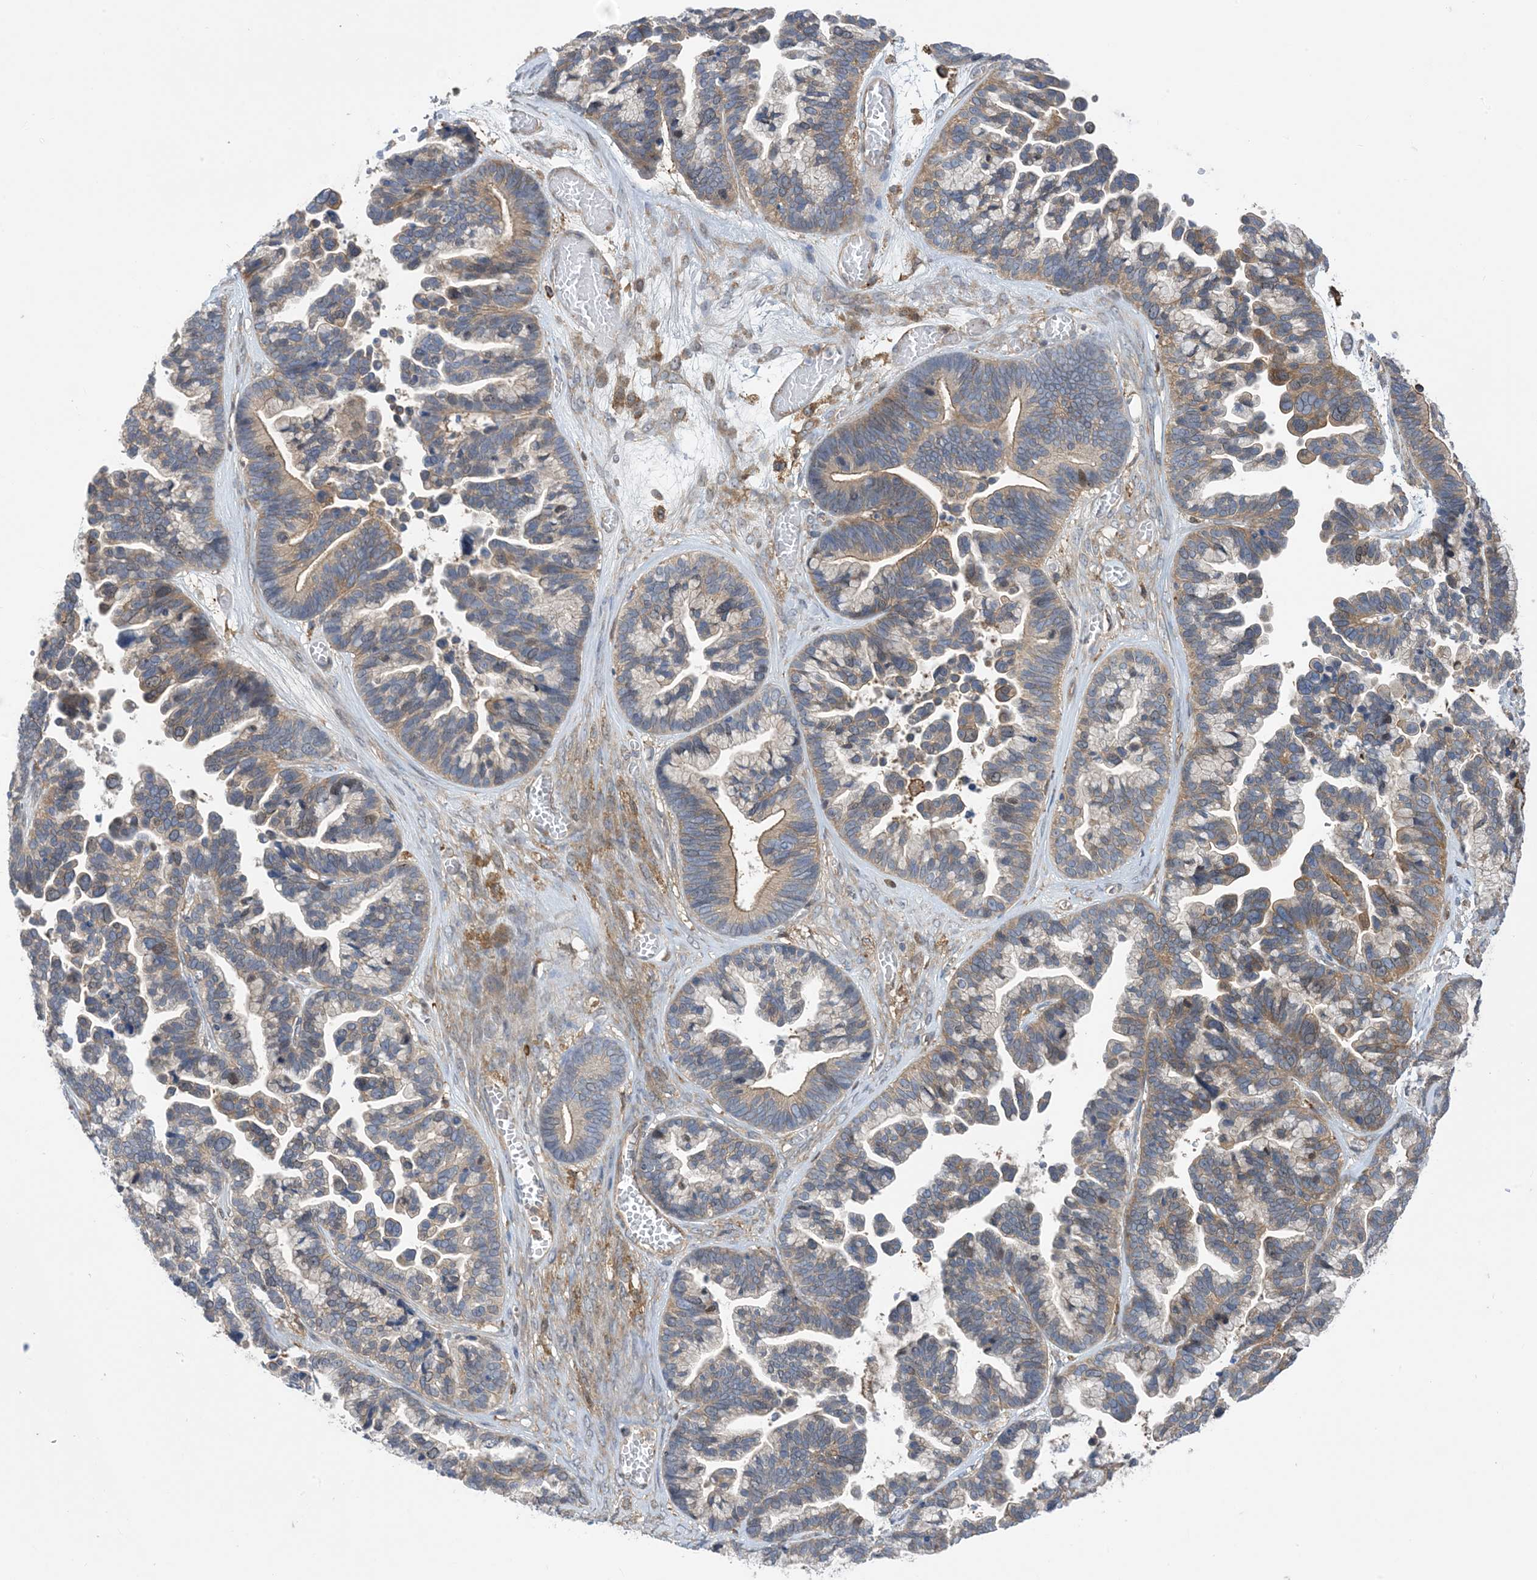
{"staining": {"intensity": "moderate", "quantity": "<25%", "location": "cytoplasmic/membranous"}, "tissue": "ovarian cancer", "cell_type": "Tumor cells", "image_type": "cancer", "snomed": [{"axis": "morphology", "description": "Cystadenocarcinoma, serous, NOS"}, {"axis": "topography", "description": "Ovary"}], "caption": "This is an image of IHC staining of ovarian cancer, which shows moderate positivity in the cytoplasmic/membranous of tumor cells.", "gene": "HS1BP3", "patient": {"sex": "female", "age": 56}}